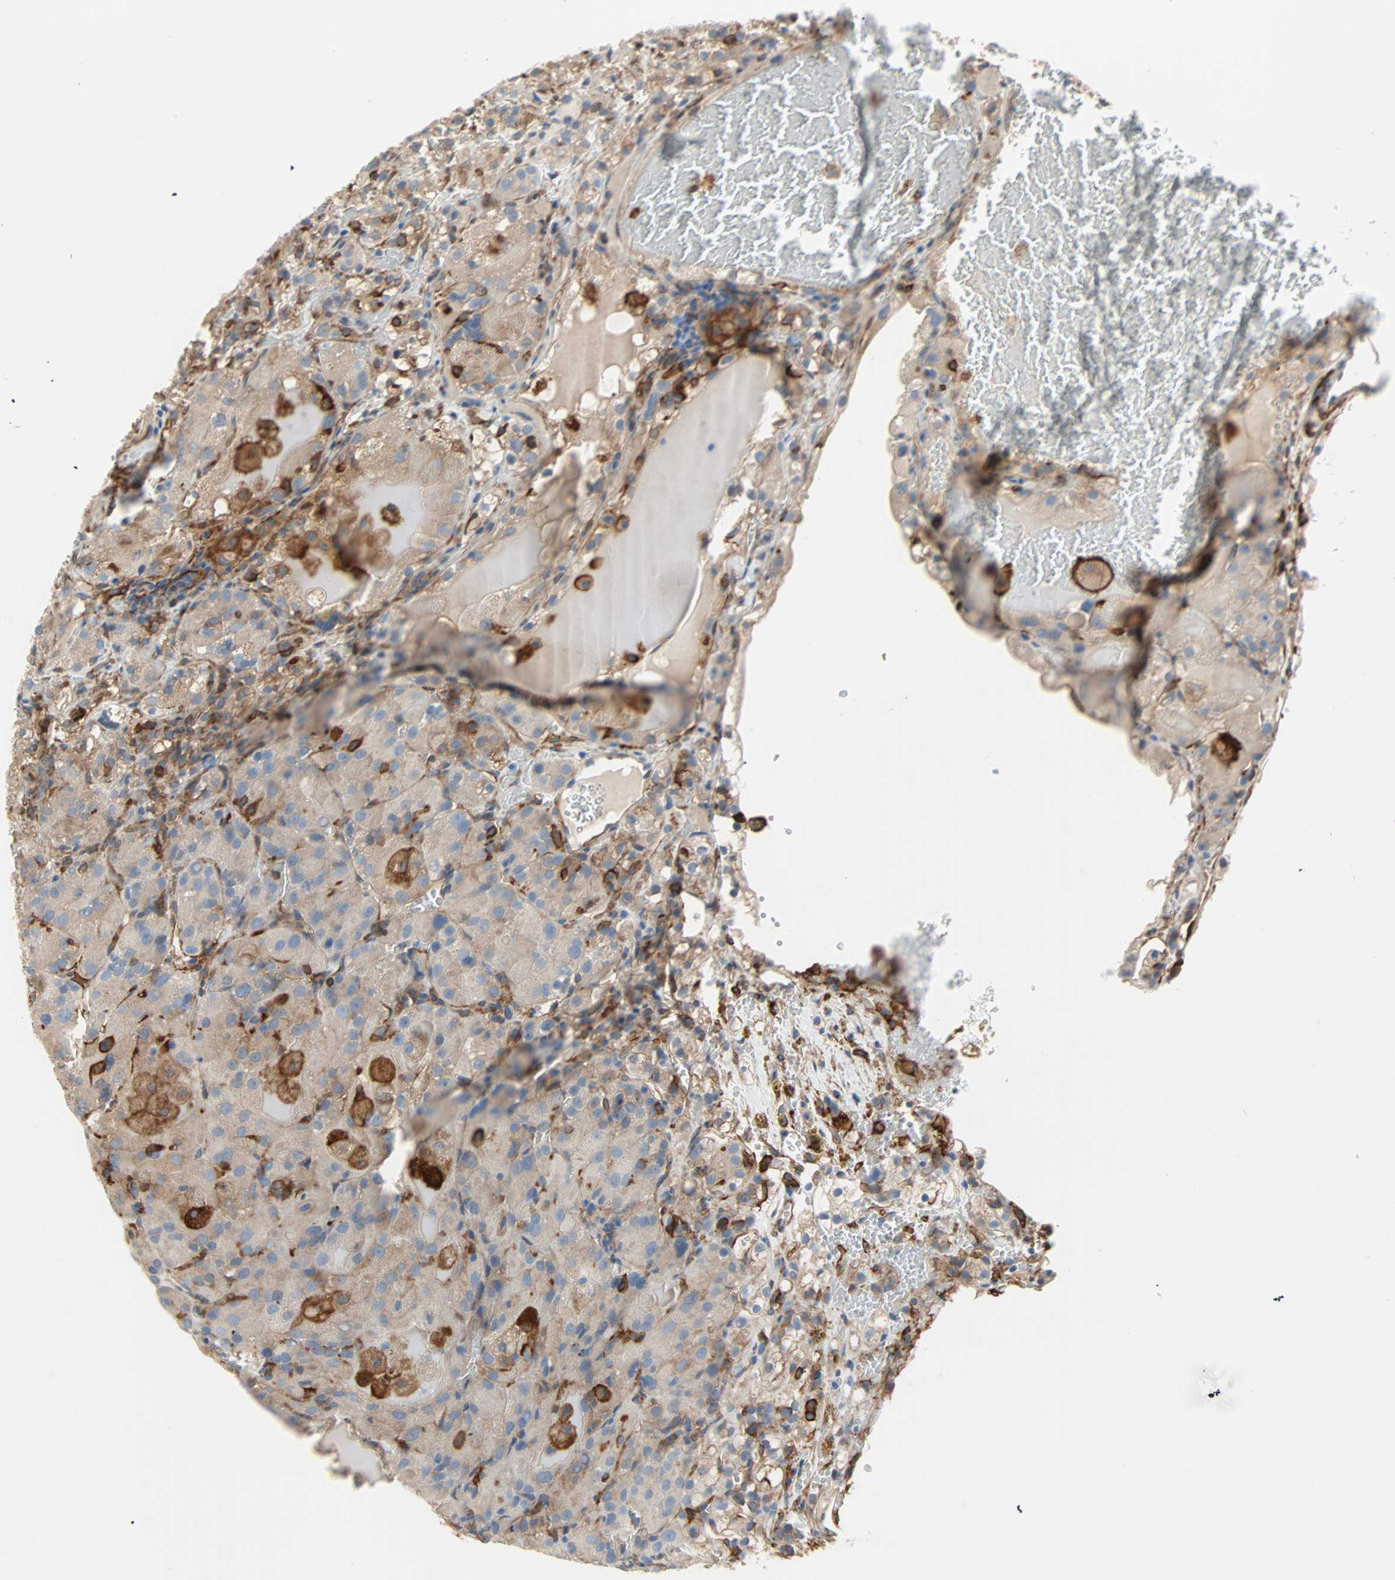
{"staining": {"intensity": "weak", "quantity": ">75%", "location": "cytoplasmic/membranous"}, "tissue": "renal cancer", "cell_type": "Tumor cells", "image_type": "cancer", "snomed": [{"axis": "morphology", "description": "Normal tissue, NOS"}, {"axis": "morphology", "description": "Adenocarcinoma, NOS"}, {"axis": "topography", "description": "Kidney"}], "caption": "This histopathology image demonstrates renal cancer stained with IHC to label a protein in brown. The cytoplasmic/membranous of tumor cells show weak positivity for the protein. Nuclei are counter-stained blue.", "gene": "EPB41L2", "patient": {"sex": "male", "age": 61}}